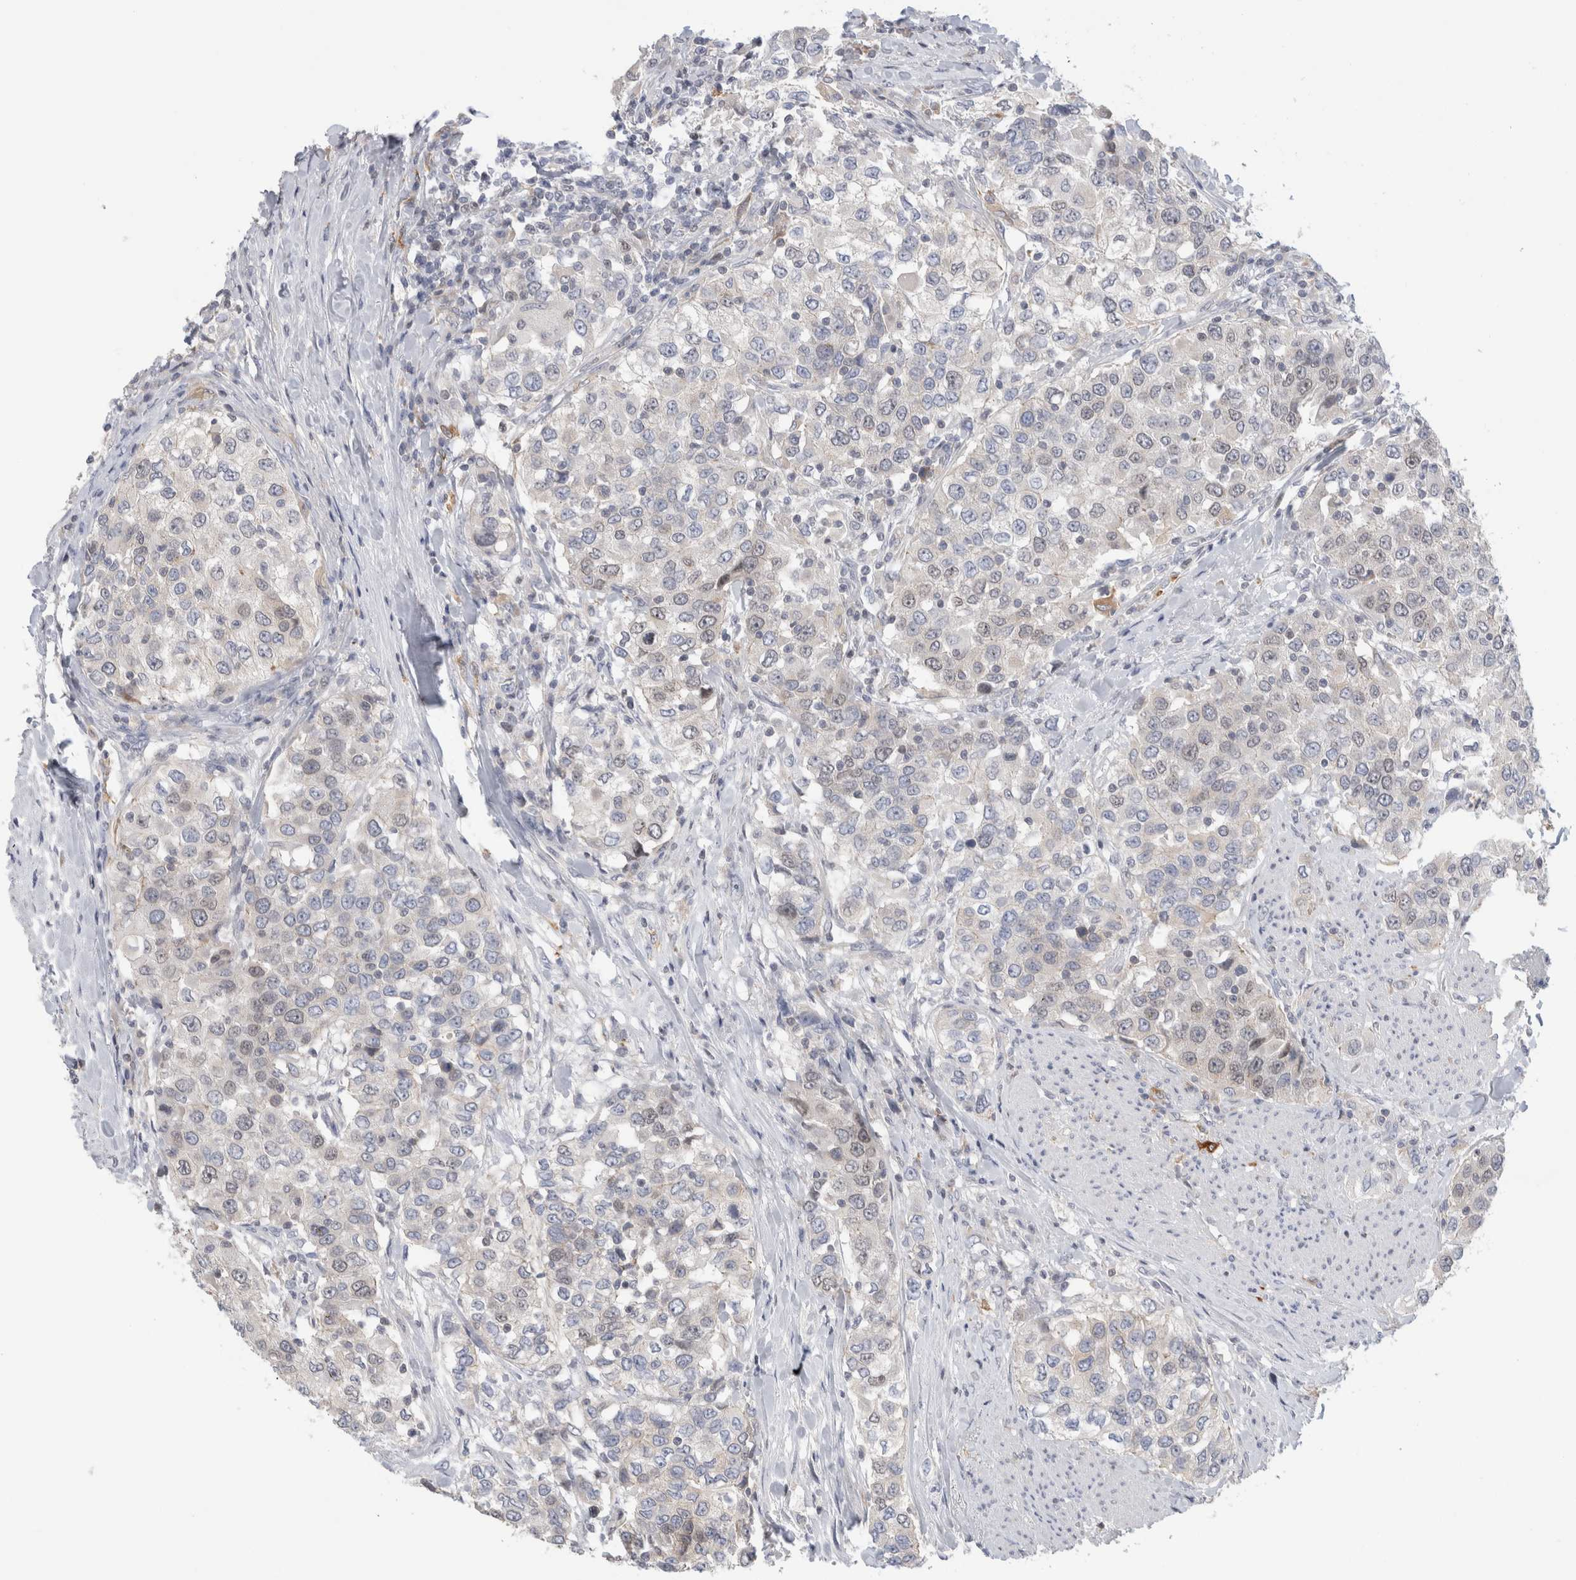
{"staining": {"intensity": "negative", "quantity": "none", "location": "none"}, "tissue": "urothelial cancer", "cell_type": "Tumor cells", "image_type": "cancer", "snomed": [{"axis": "morphology", "description": "Urothelial carcinoma, High grade"}, {"axis": "topography", "description": "Urinary bladder"}], "caption": "IHC image of neoplastic tissue: urothelial cancer stained with DAB displays no significant protein positivity in tumor cells.", "gene": "SYTL5", "patient": {"sex": "female", "age": 80}}